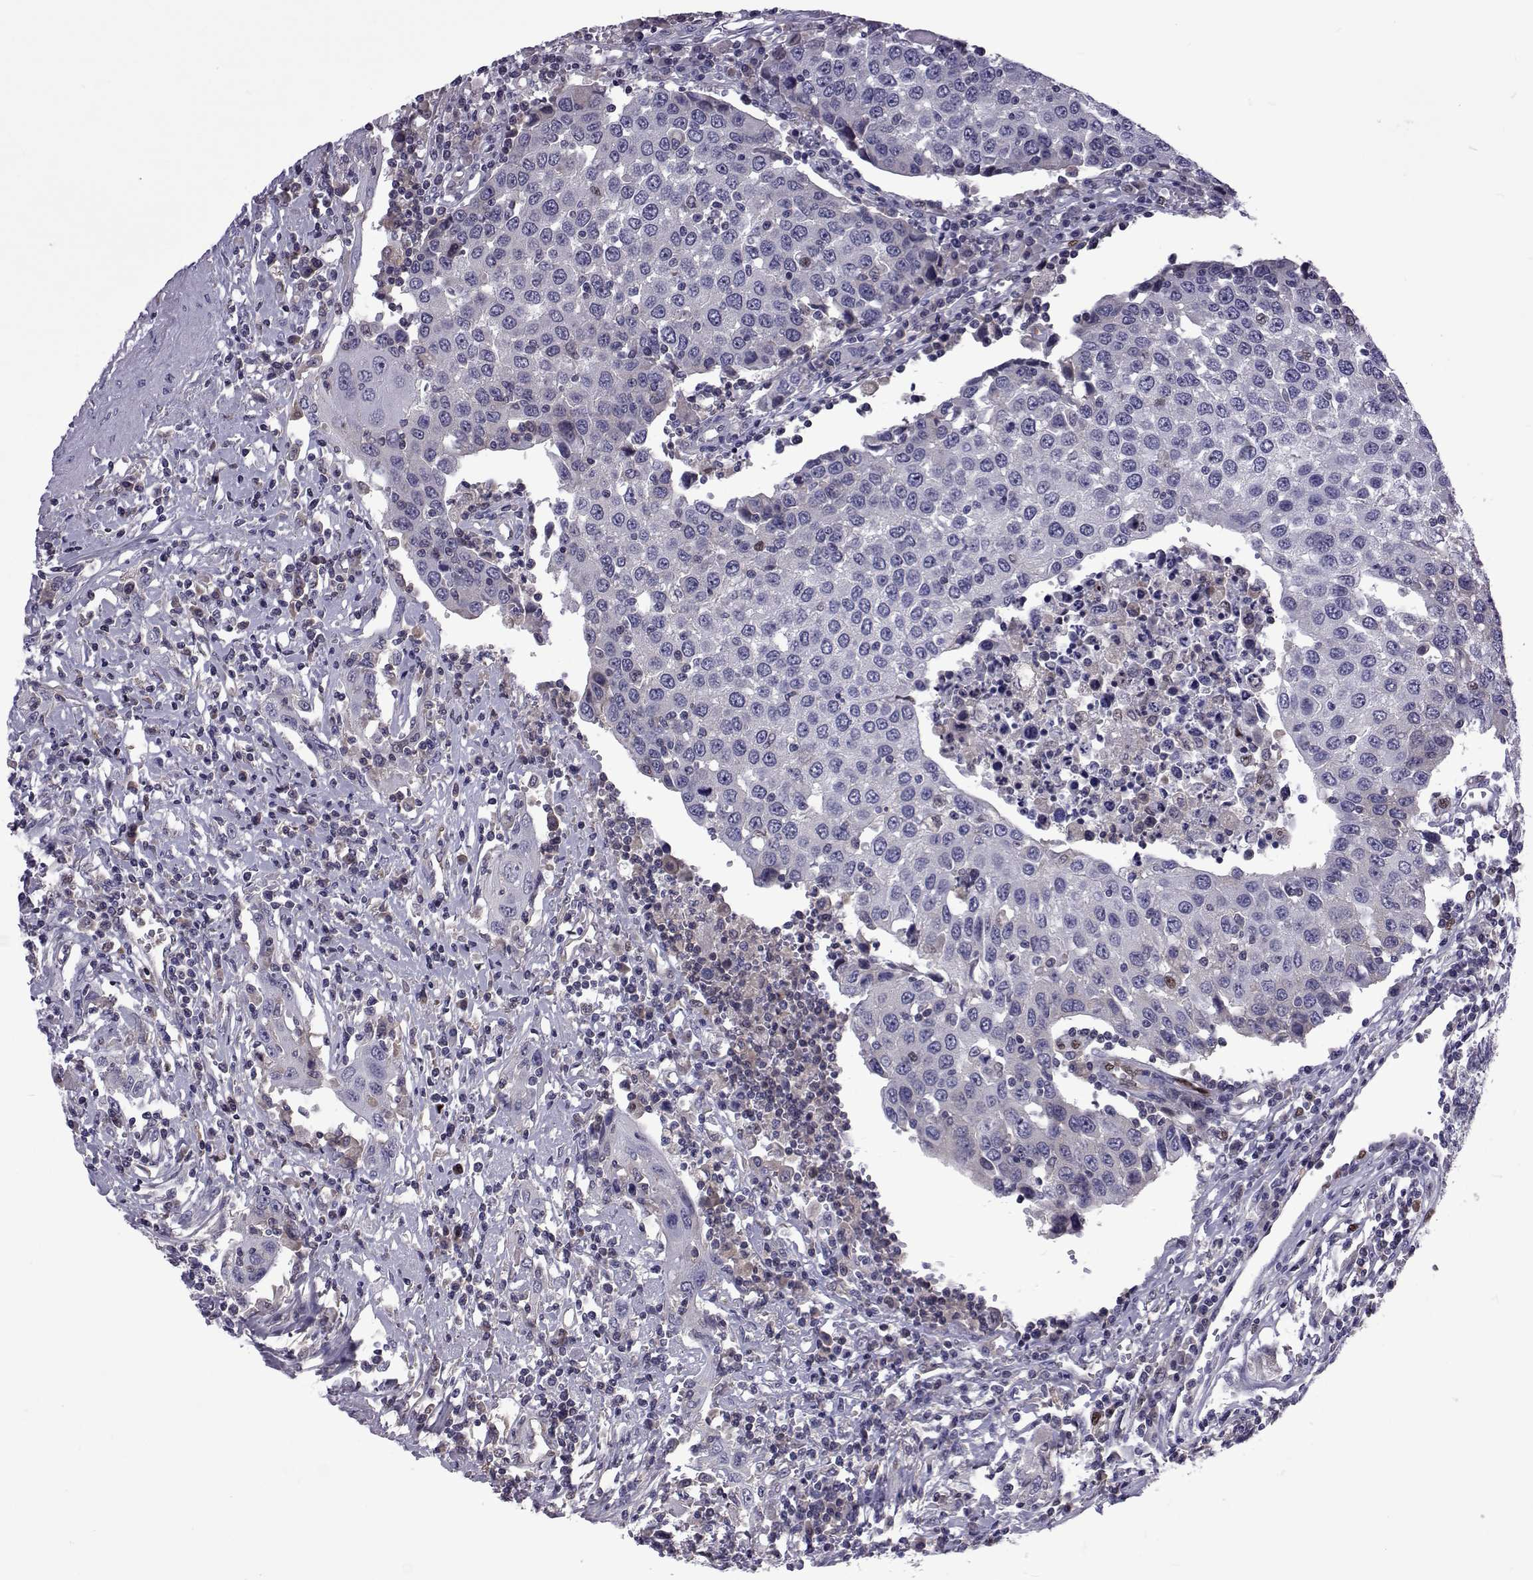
{"staining": {"intensity": "negative", "quantity": "none", "location": "none"}, "tissue": "urothelial cancer", "cell_type": "Tumor cells", "image_type": "cancer", "snomed": [{"axis": "morphology", "description": "Urothelial carcinoma, High grade"}, {"axis": "topography", "description": "Urinary bladder"}], "caption": "Tumor cells show no significant positivity in high-grade urothelial carcinoma.", "gene": "TCF15", "patient": {"sex": "female", "age": 85}}